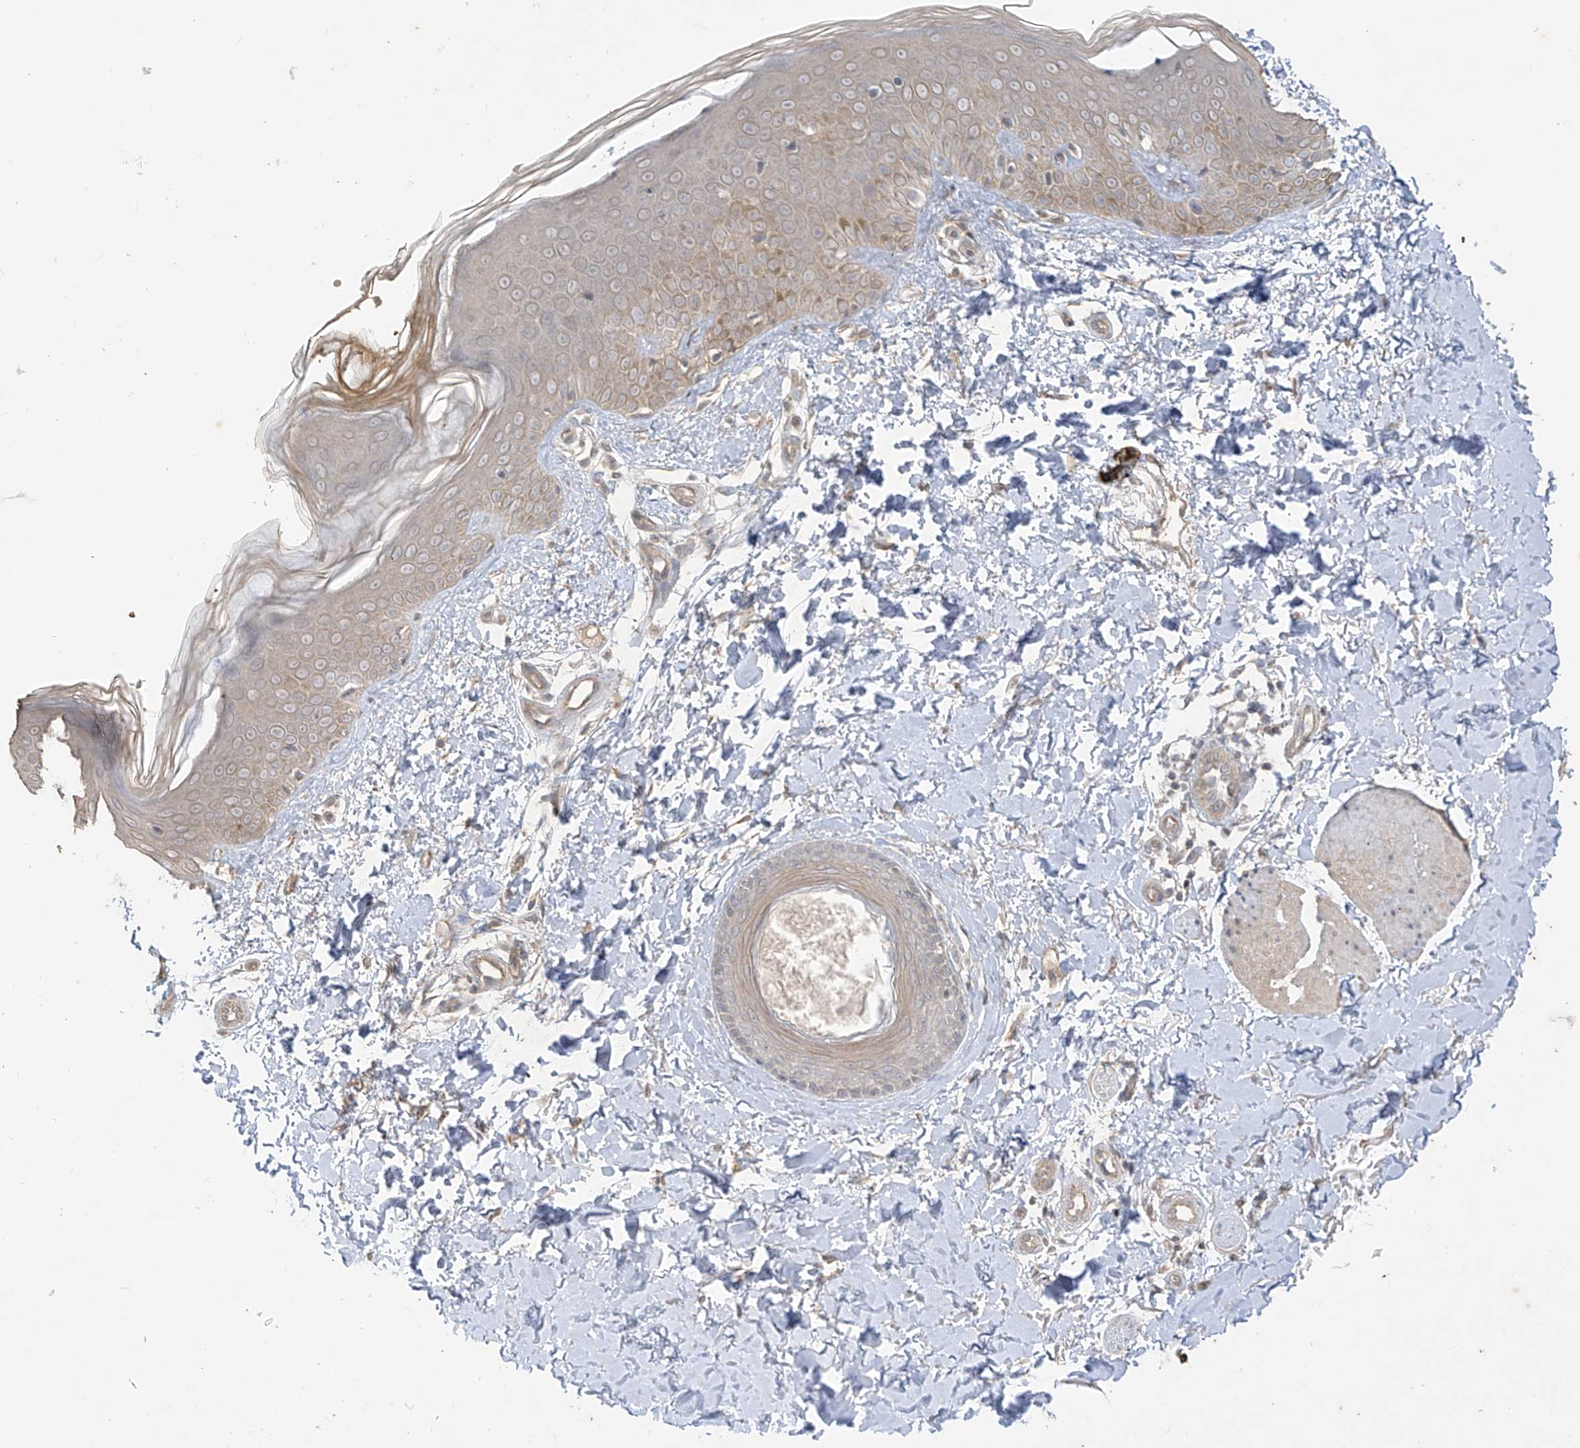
{"staining": {"intensity": "weak", "quantity": ">75%", "location": "cytoplasmic/membranous"}, "tissue": "skin", "cell_type": "Fibroblasts", "image_type": "normal", "snomed": [{"axis": "morphology", "description": "Normal tissue, NOS"}, {"axis": "topography", "description": "Skin"}], "caption": "Protein positivity by IHC reveals weak cytoplasmic/membranous positivity in about >75% of fibroblasts in benign skin.", "gene": "DGKQ", "patient": {"sex": "male", "age": 37}}